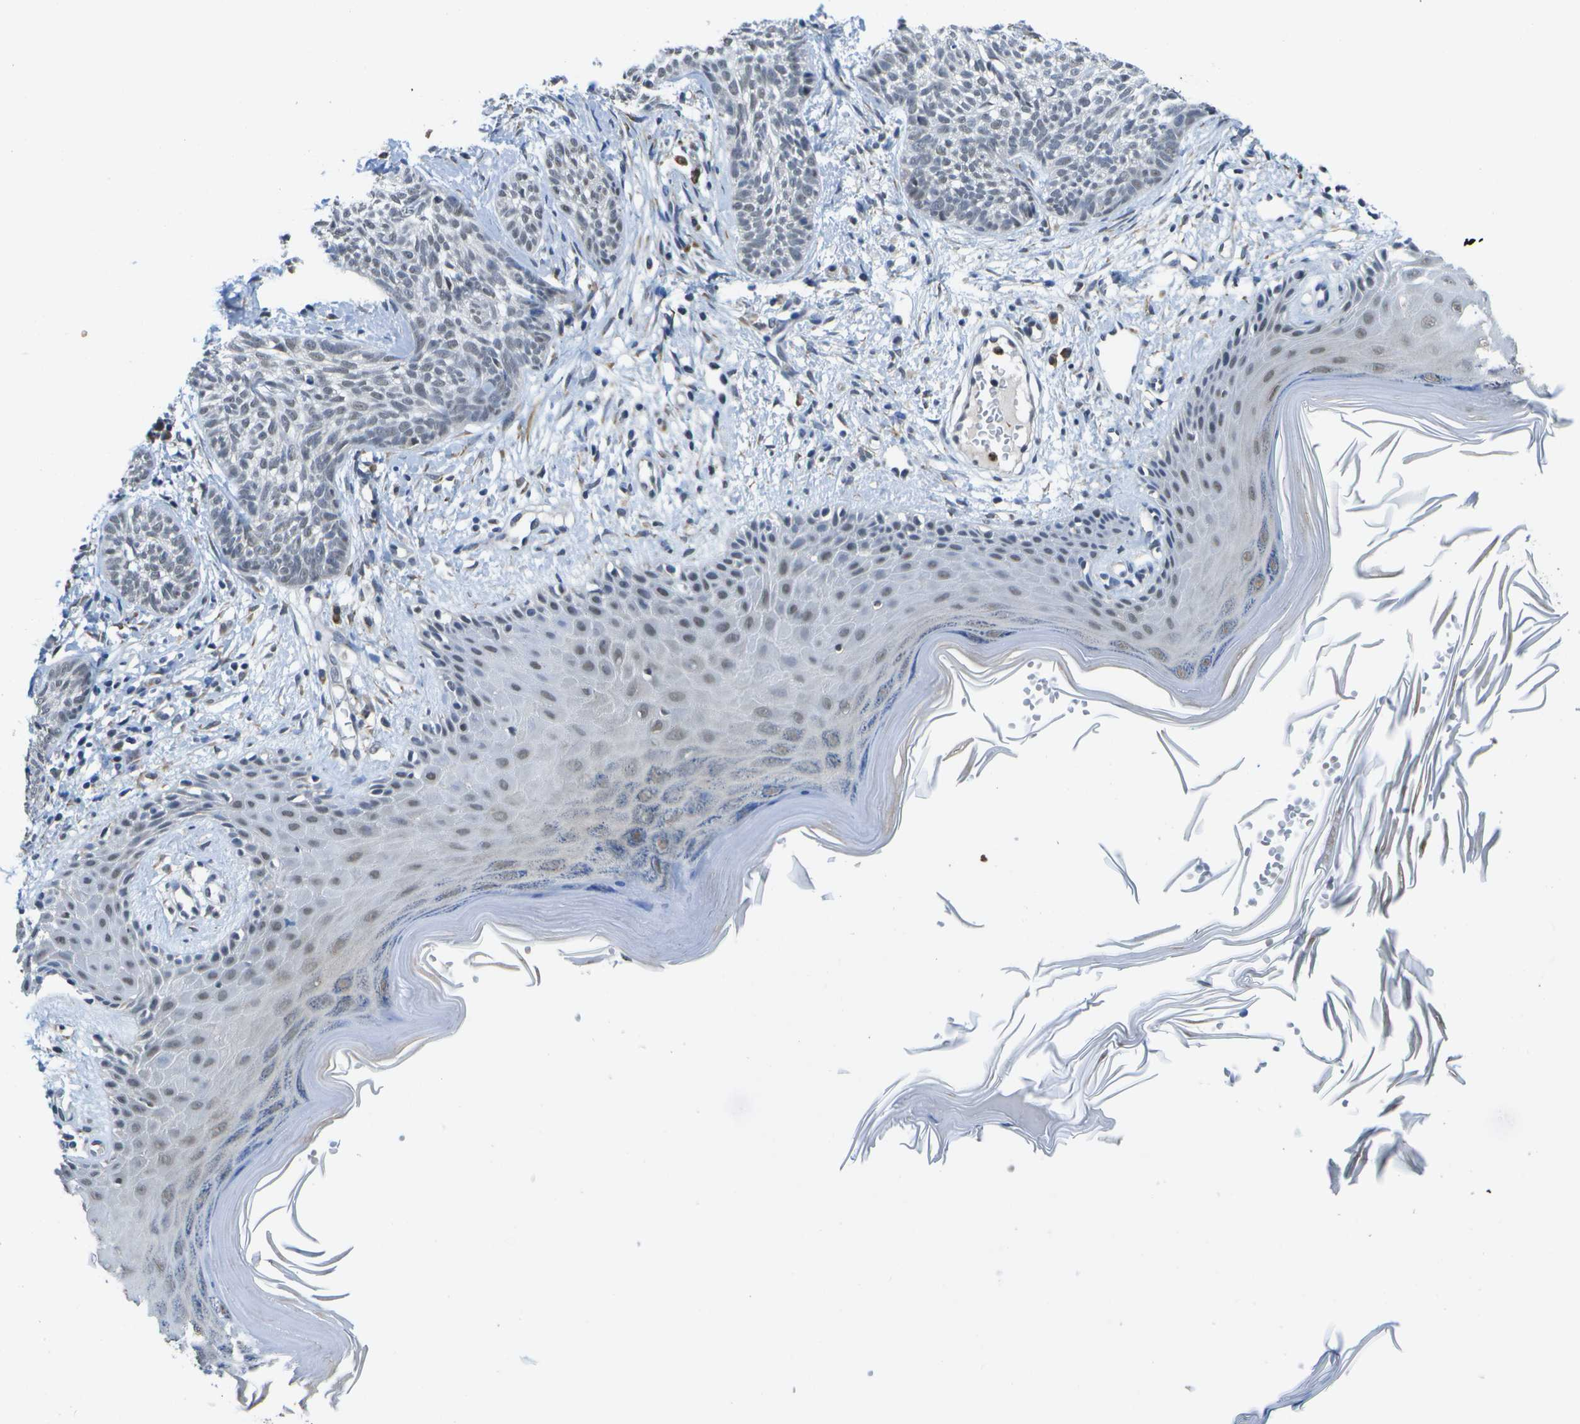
{"staining": {"intensity": "weak", "quantity": "<25%", "location": "nuclear"}, "tissue": "skin cancer", "cell_type": "Tumor cells", "image_type": "cancer", "snomed": [{"axis": "morphology", "description": "Basal cell carcinoma"}, {"axis": "topography", "description": "Skin"}], "caption": "The immunohistochemistry image has no significant staining in tumor cells of skin basal cell carcinoma tissue. Nuclei are stained in blue.", "gene": "DSE", "patient": {"sex": "female", "age": 59}}